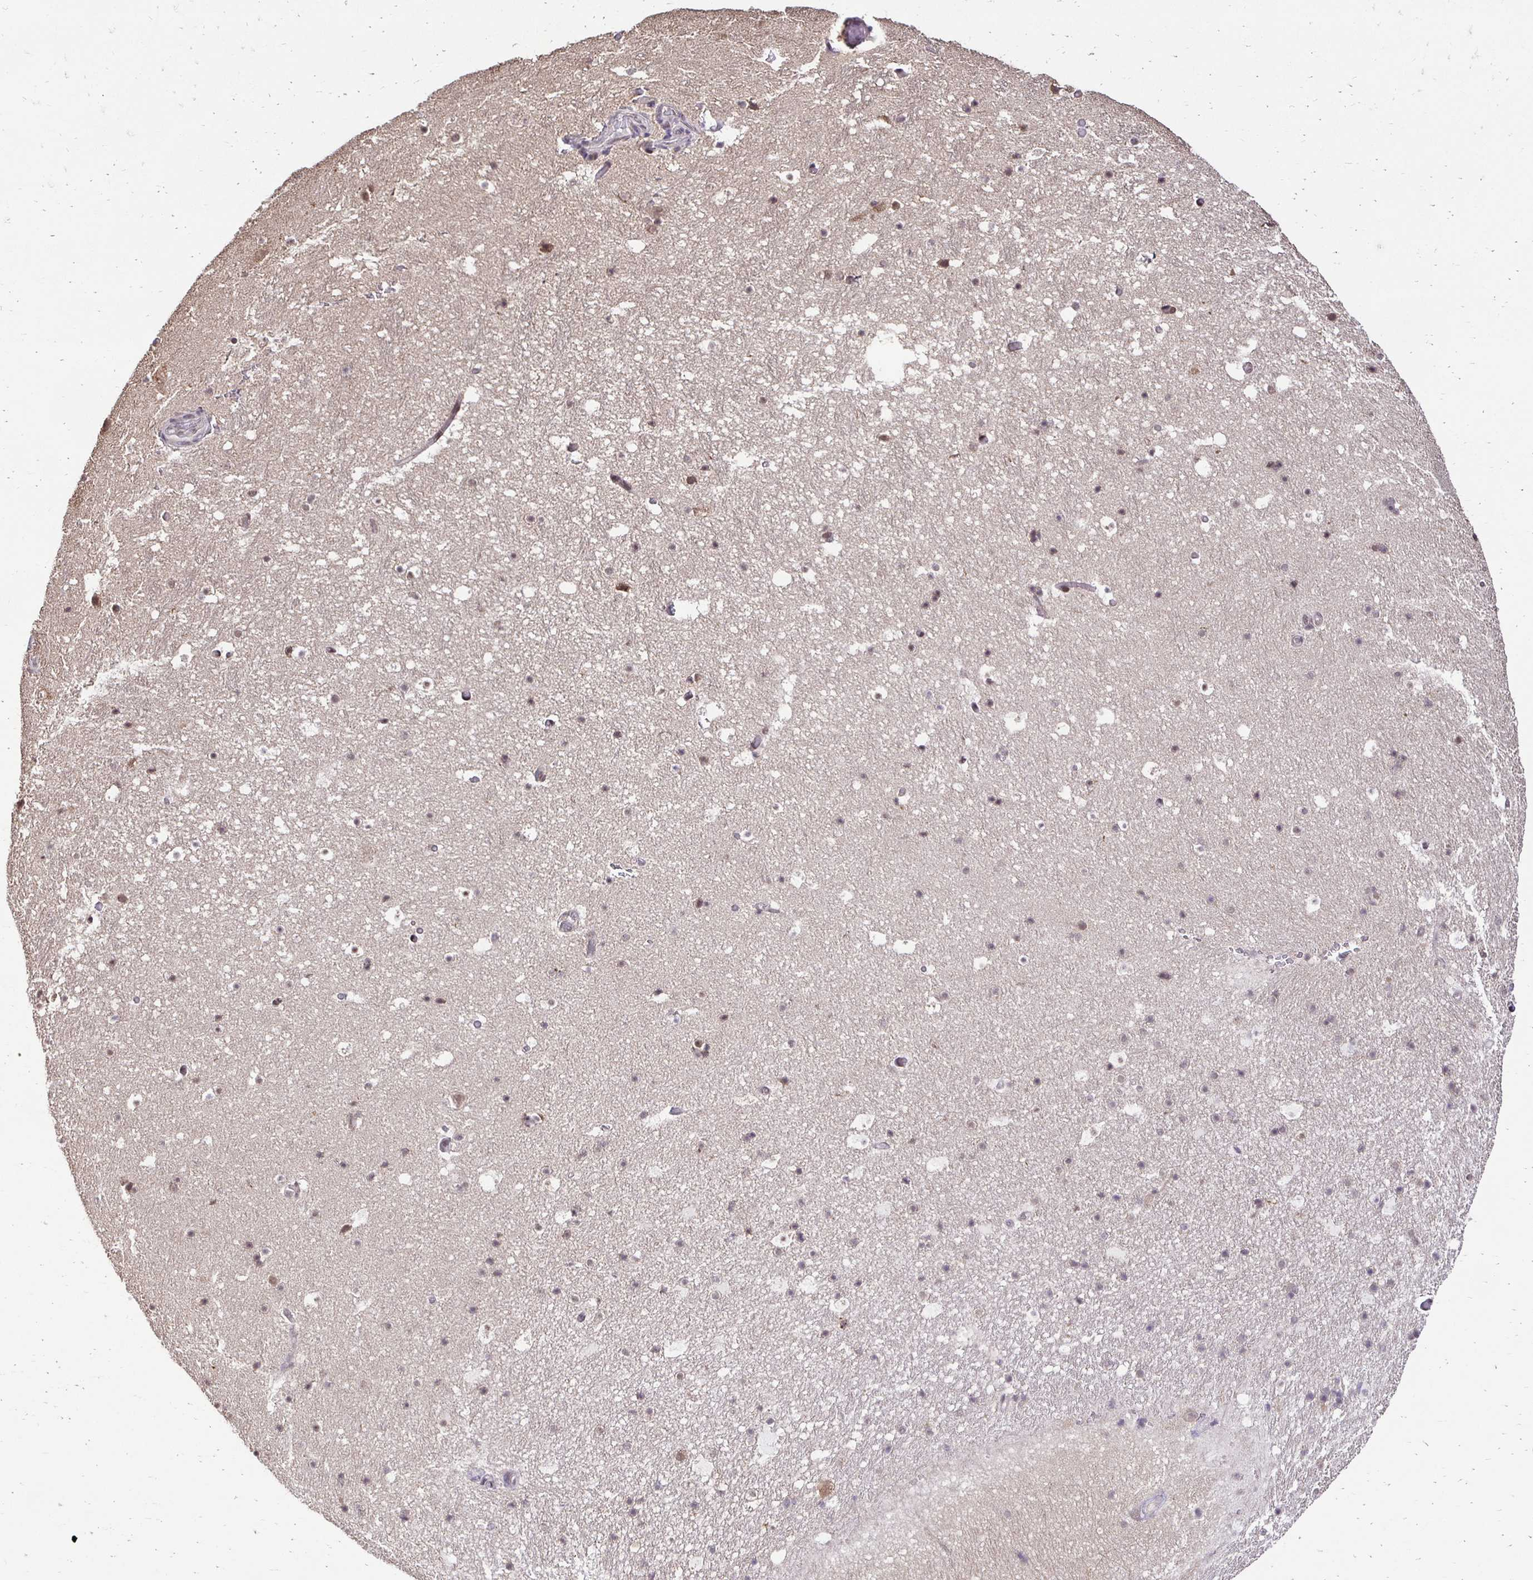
{"staining": {"intensity": "weak", "quantity": "25%-75%", "location": "nuclear"}, "tissue": "hippocampus", "cell_type": "Glial cells", "image_type": "normal", "snomed": [{"axis": "morphology", "description": "Normal tissue, NOS"}, {"axis": "topography", "description": "Hippocampus"}], "caption": "Immunohistochemical staining of normal human hippocampus exhibits 25%-75% levels of weak nuclear protein staining in about 25%-75% of glial cells. (DAB IHC, brown staining for protein, blue staining for nuclei).", "gene": "RHEBL1", "patient": {"sex": "male", "age": 26}}